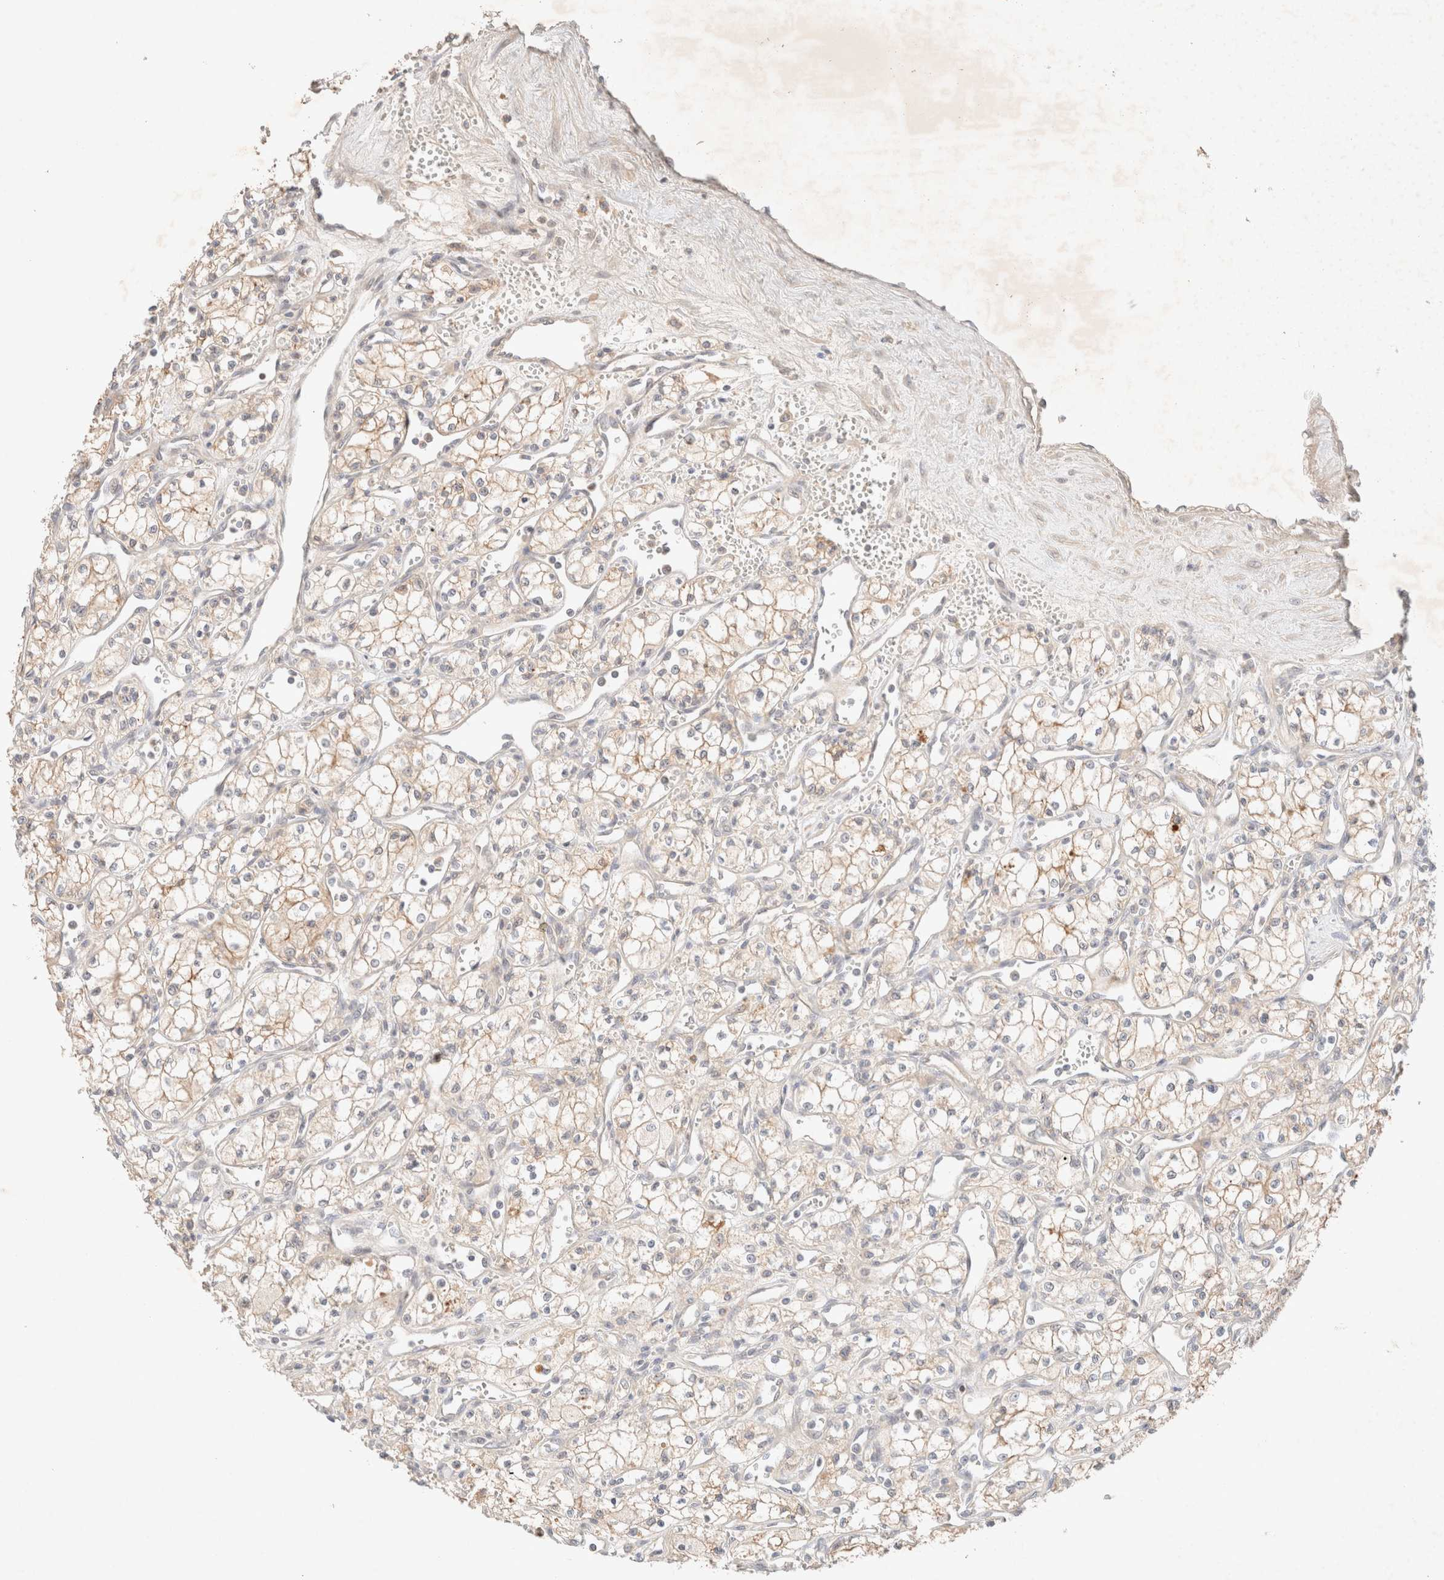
{"staining": {"intensity": "weak", "quantity": ">75%", "location": "cytoplasmic/membranous"}, "tissue": "renal cancer", "cell_type": "Tumor cells", "image_type": "cancer", "snomed": [{"axis": "morphology", "description": "Adenocarcinoma, NOS"}, {"axis": "topography", "description": "Kidney"}], "caption": "Immunohistochemical staining of human renal cancer (adenocarcinoma) shows weak cytoplasmic/membranous protein staining in approximately >75% of tumor cells.", "gene": "SARM1", "patient": {"sex": "male", "age": 59}}